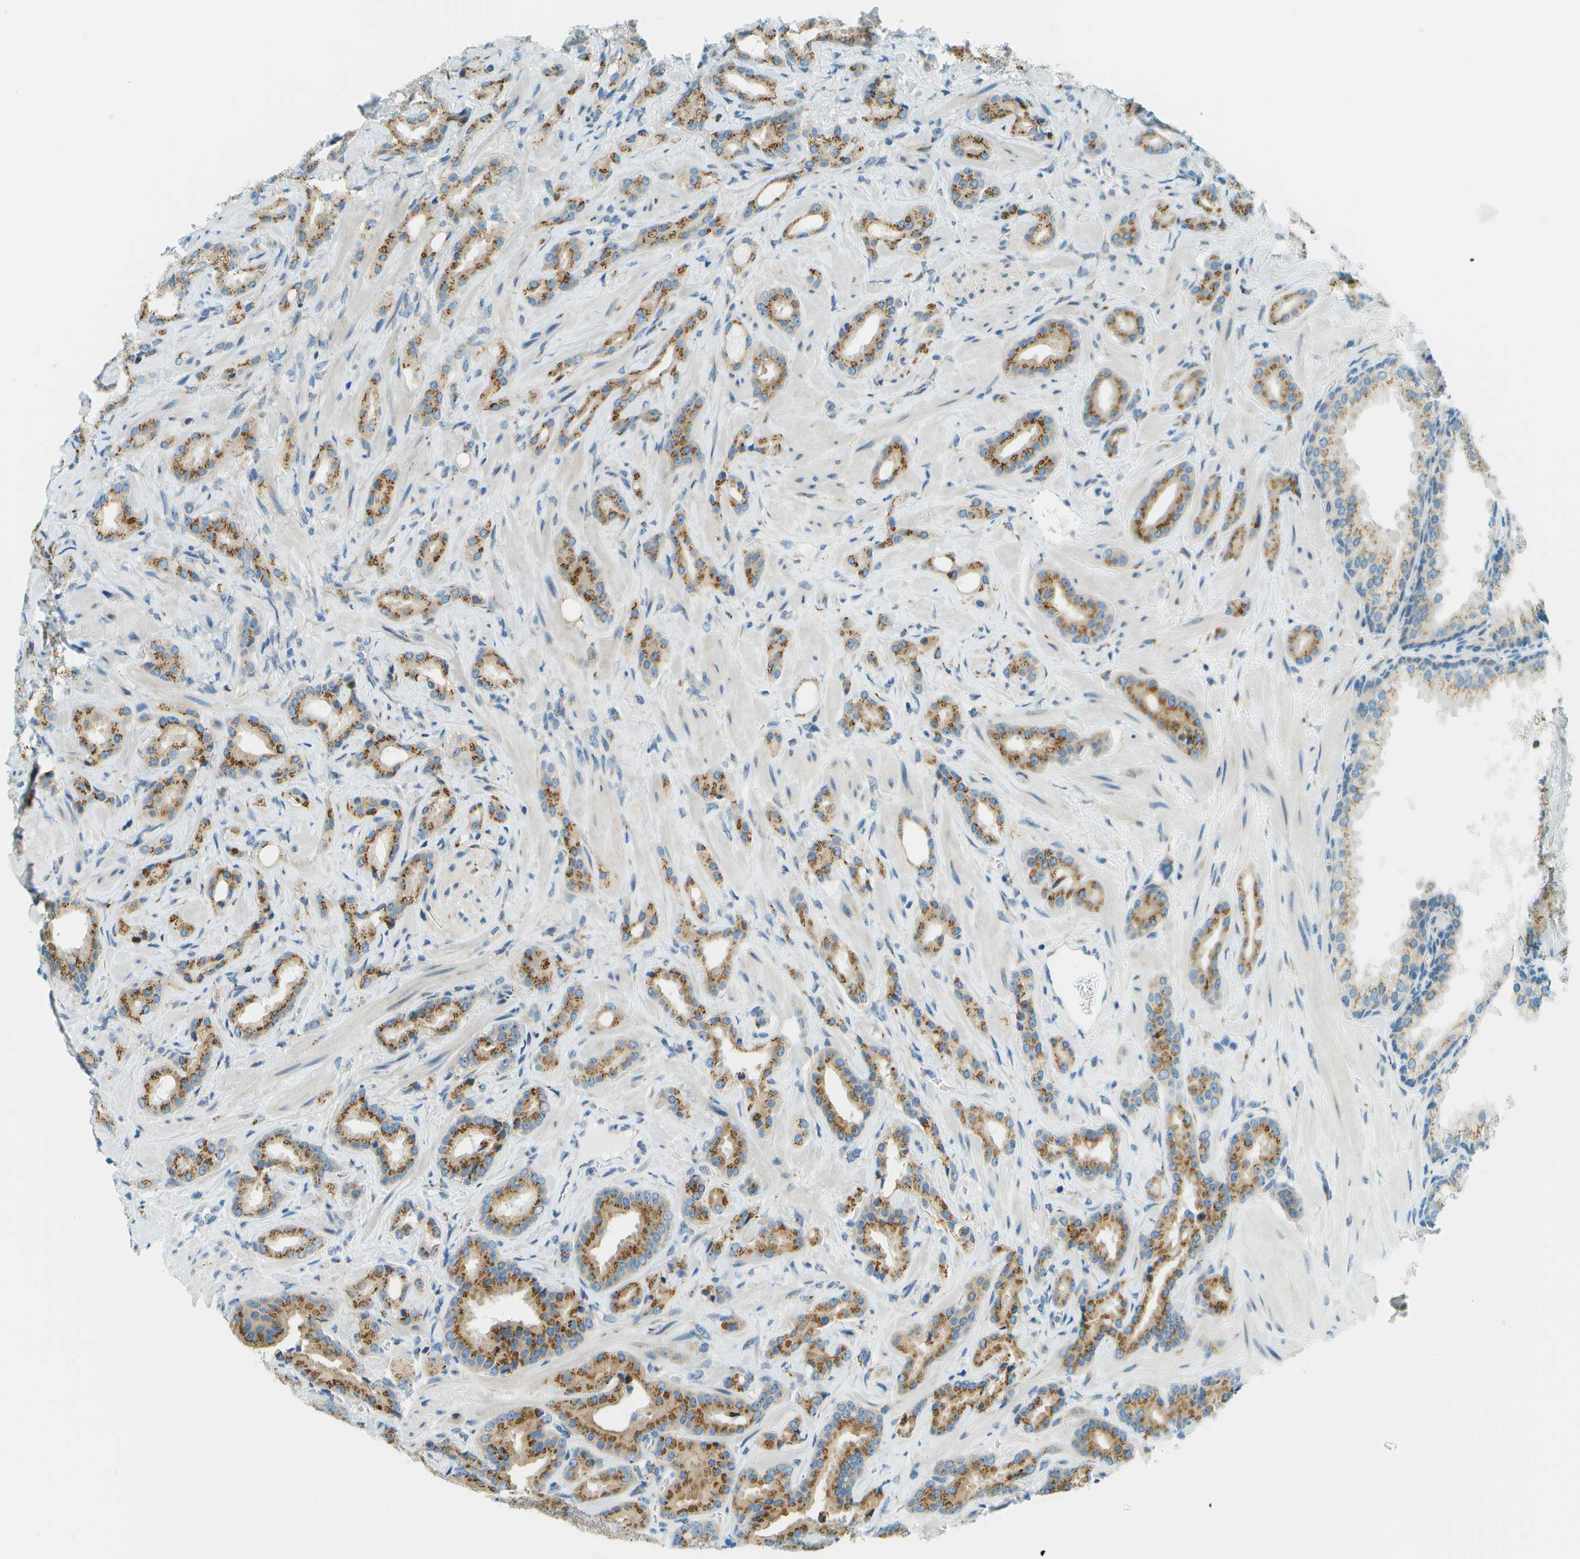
{"staining": {"intensity": "moderate", "quantity": ">75%", "location": "cytoplasmic/membranous"}, "tissue": "prostate cancer", "cell_type": "Tumor cells", "image_type": "cancer", "snomed": [{"axis": "morphology", "description": "Adenocarcinoma, High grade"}, {"axis": "topography", "description": "Prostate"}], "caption": "An immunohistochemistry (IHC) image of tumor tissue is shown. Protein staining in brown labels moderate cytoplasmic/membranous positivity in prostate cancer within tumor cells.", "gene": "ACBD3", "patient": {"sex": "male", "age": 64}}